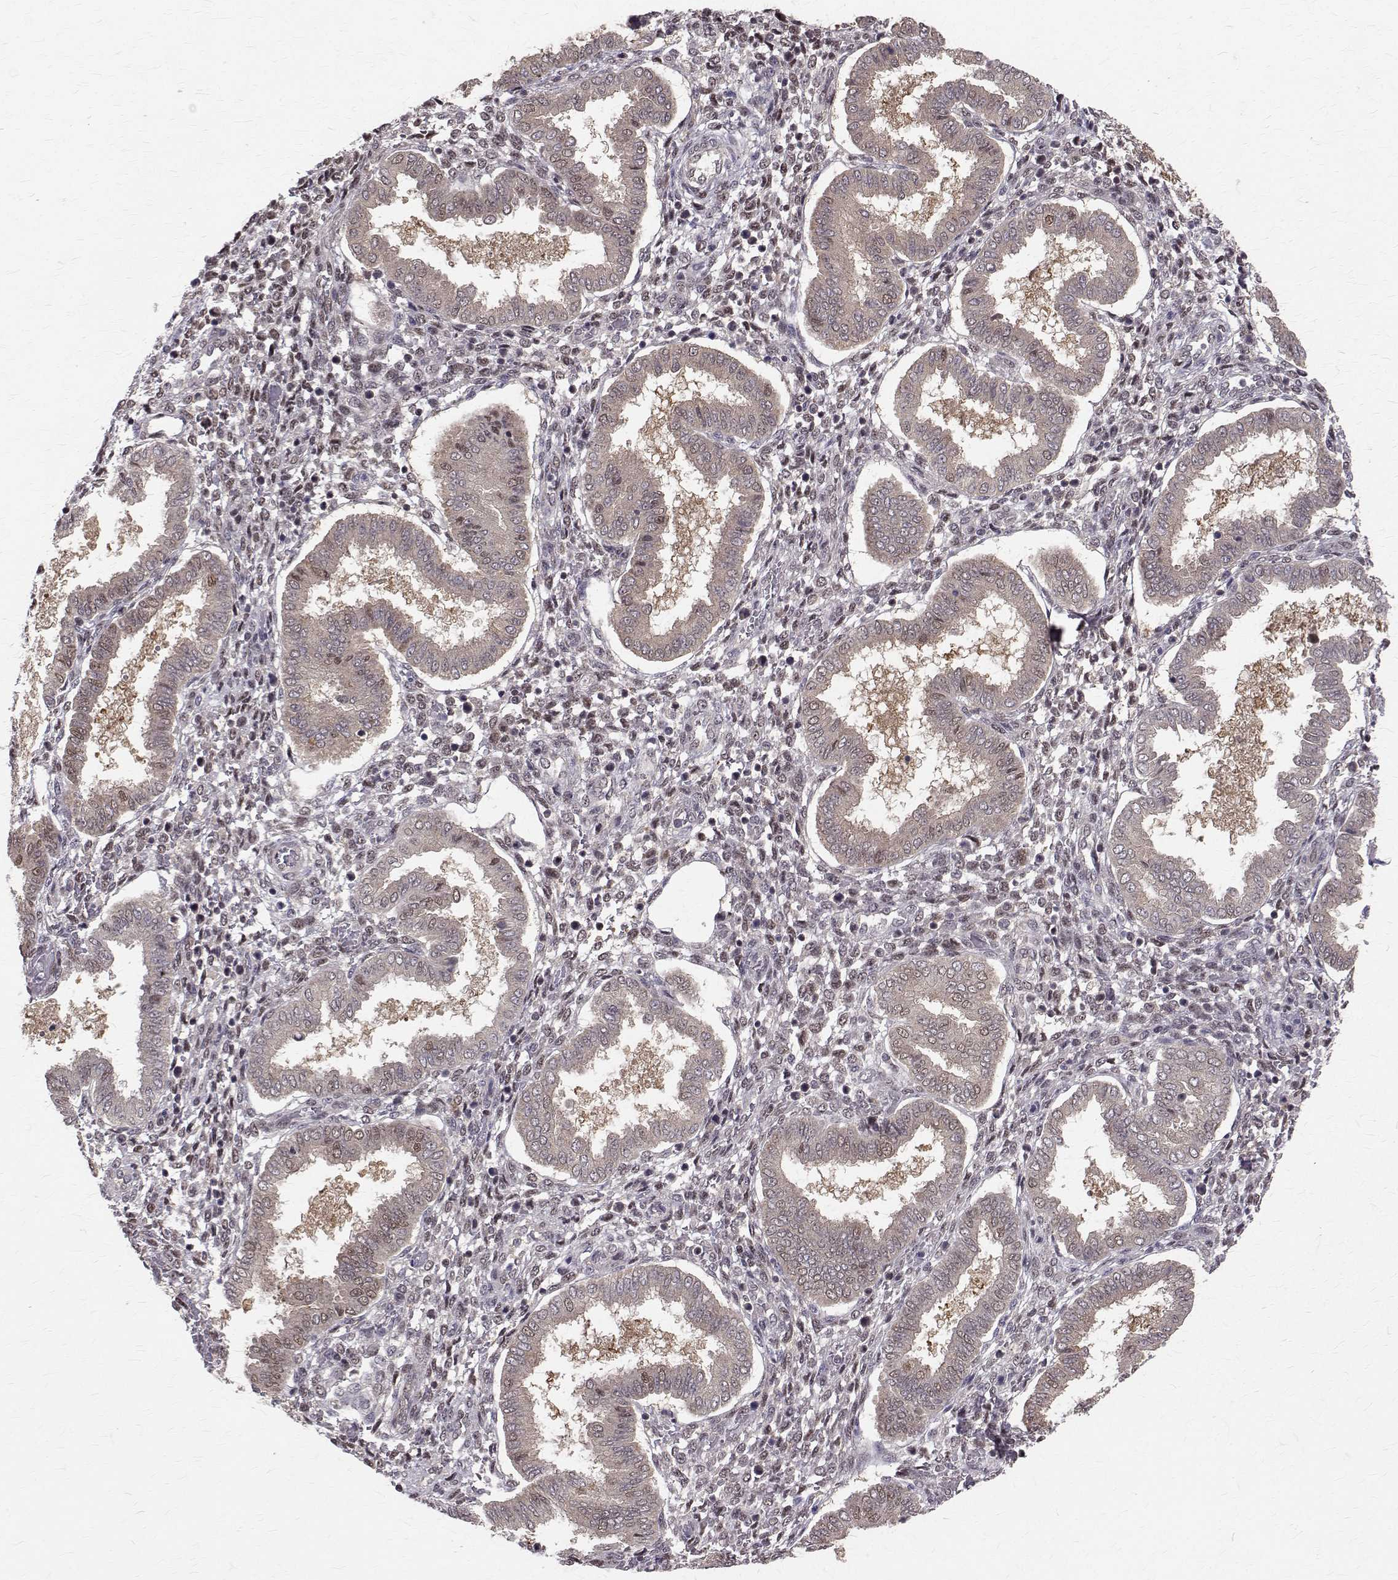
{"staining": {"intensity": "weak", "quantity": "25%-75%", "location": "nuclear"}, "tissue": "endometrium", "cell_type": "Cells in endometrial stroma", "image_type": "normal", "snomed": [{"axis": "morphology", "description": "Normal tissue, NOS"}, {"axis": "topography", "description": "Endometrium"}], "caption": "IHC micrograph of benign endometrium: endometrium stained using IHC demonstrates low levels of weak protein expression localized specifically in the nuclear of cells in endometrial stroma, appearing as a nuclear brown color.", "gene": "NIF3L1", "patient": {"sex": "female", "age": 24}}